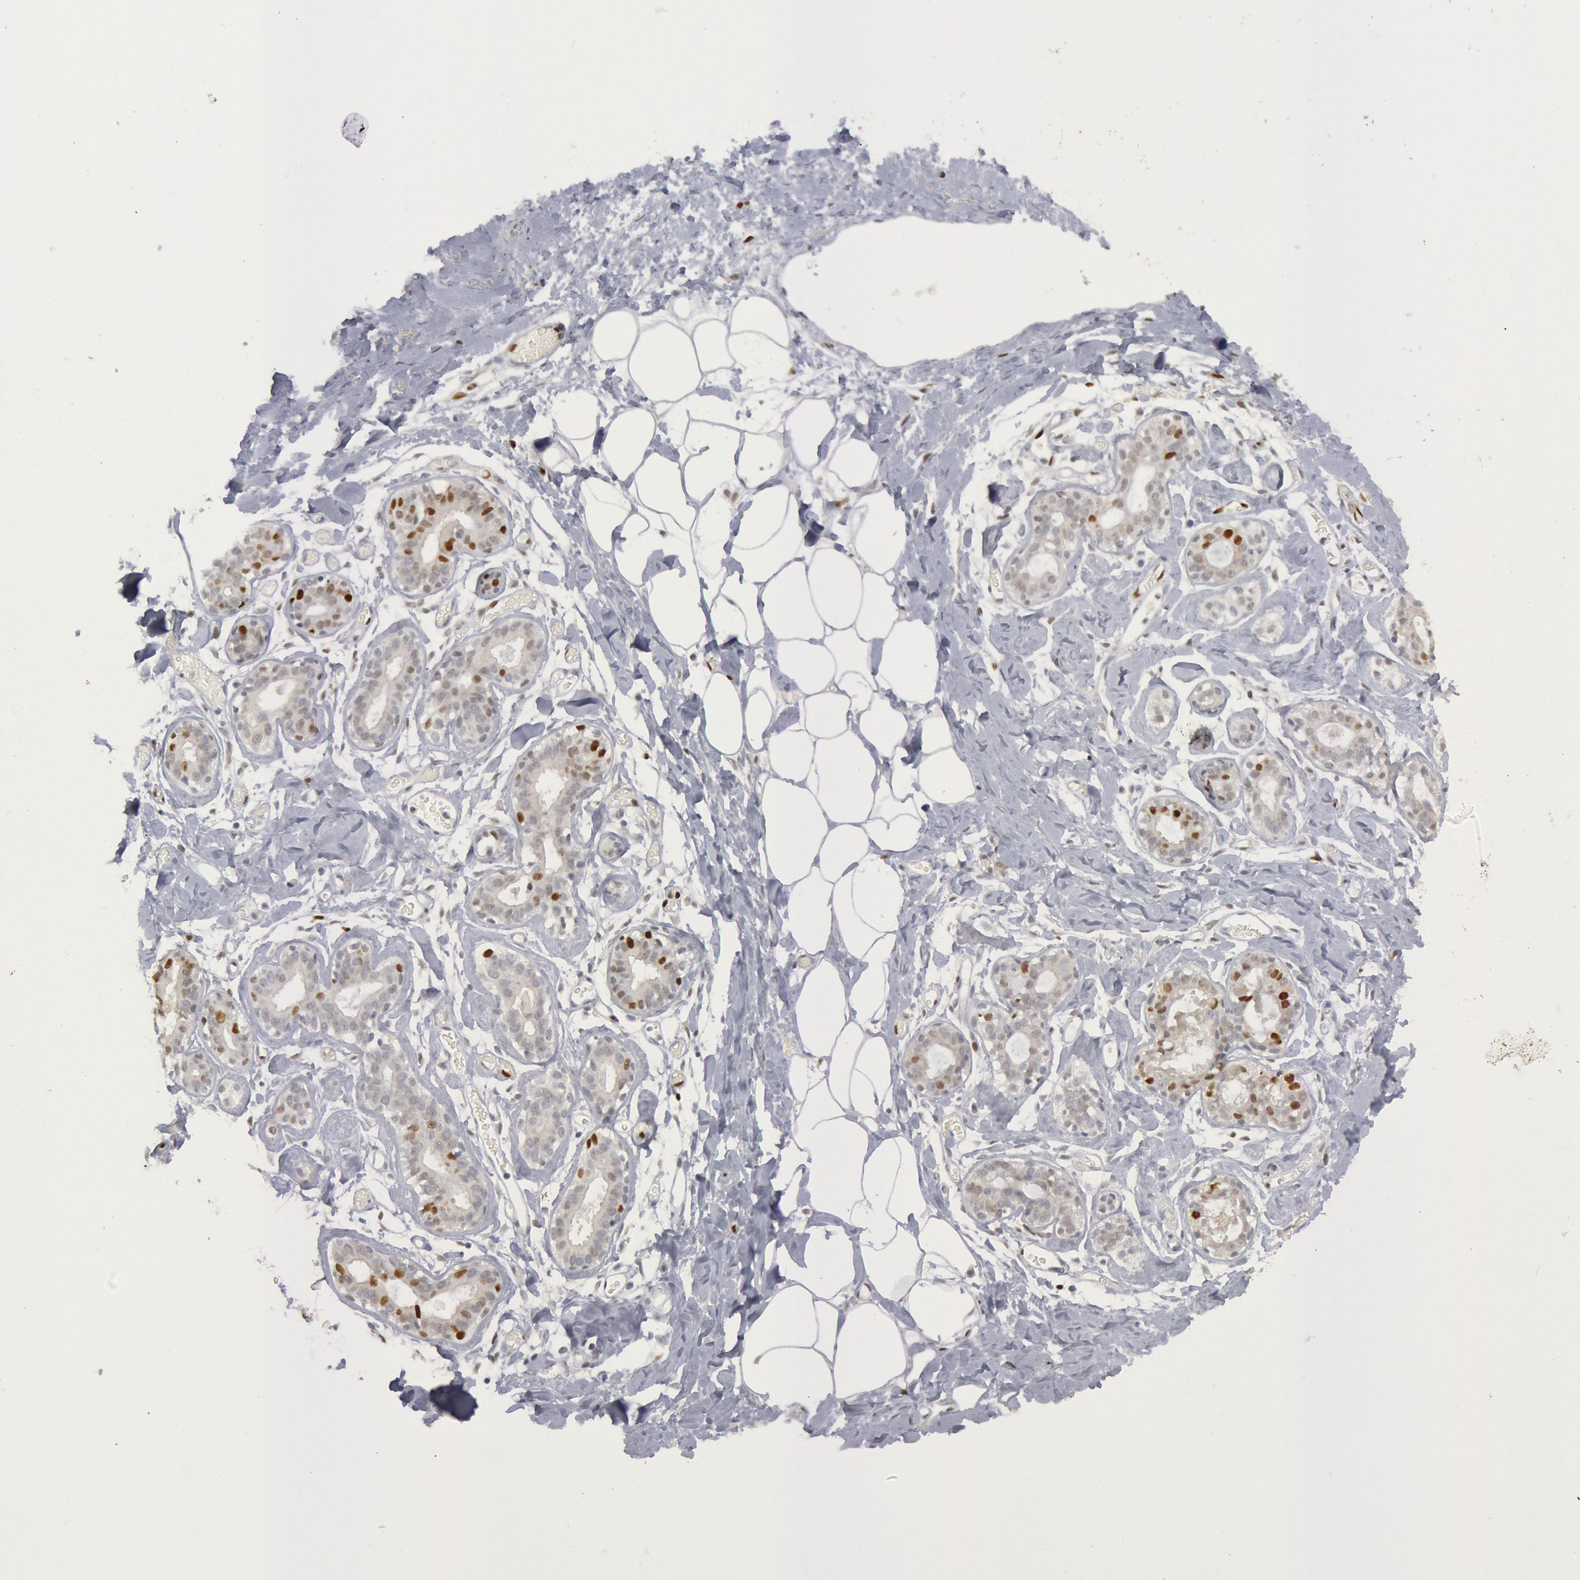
{"staining": {"intensity": "negative", "quantity": "none", "location": "none"}, "tissue": "breast", "cell_type": "Adipocytes", "image_type": "normal", "snomed": [{"axis": "morphology", "description": "Normal tissue, NOS"}, {"axis": "topography", "description": "Breast"}], "caption": "Immunohistochemical staining of benign human breast displays no significant staining in adipocytes.", "gene": "WDHD1", "patient": {"sex": "female", "age": 23}}